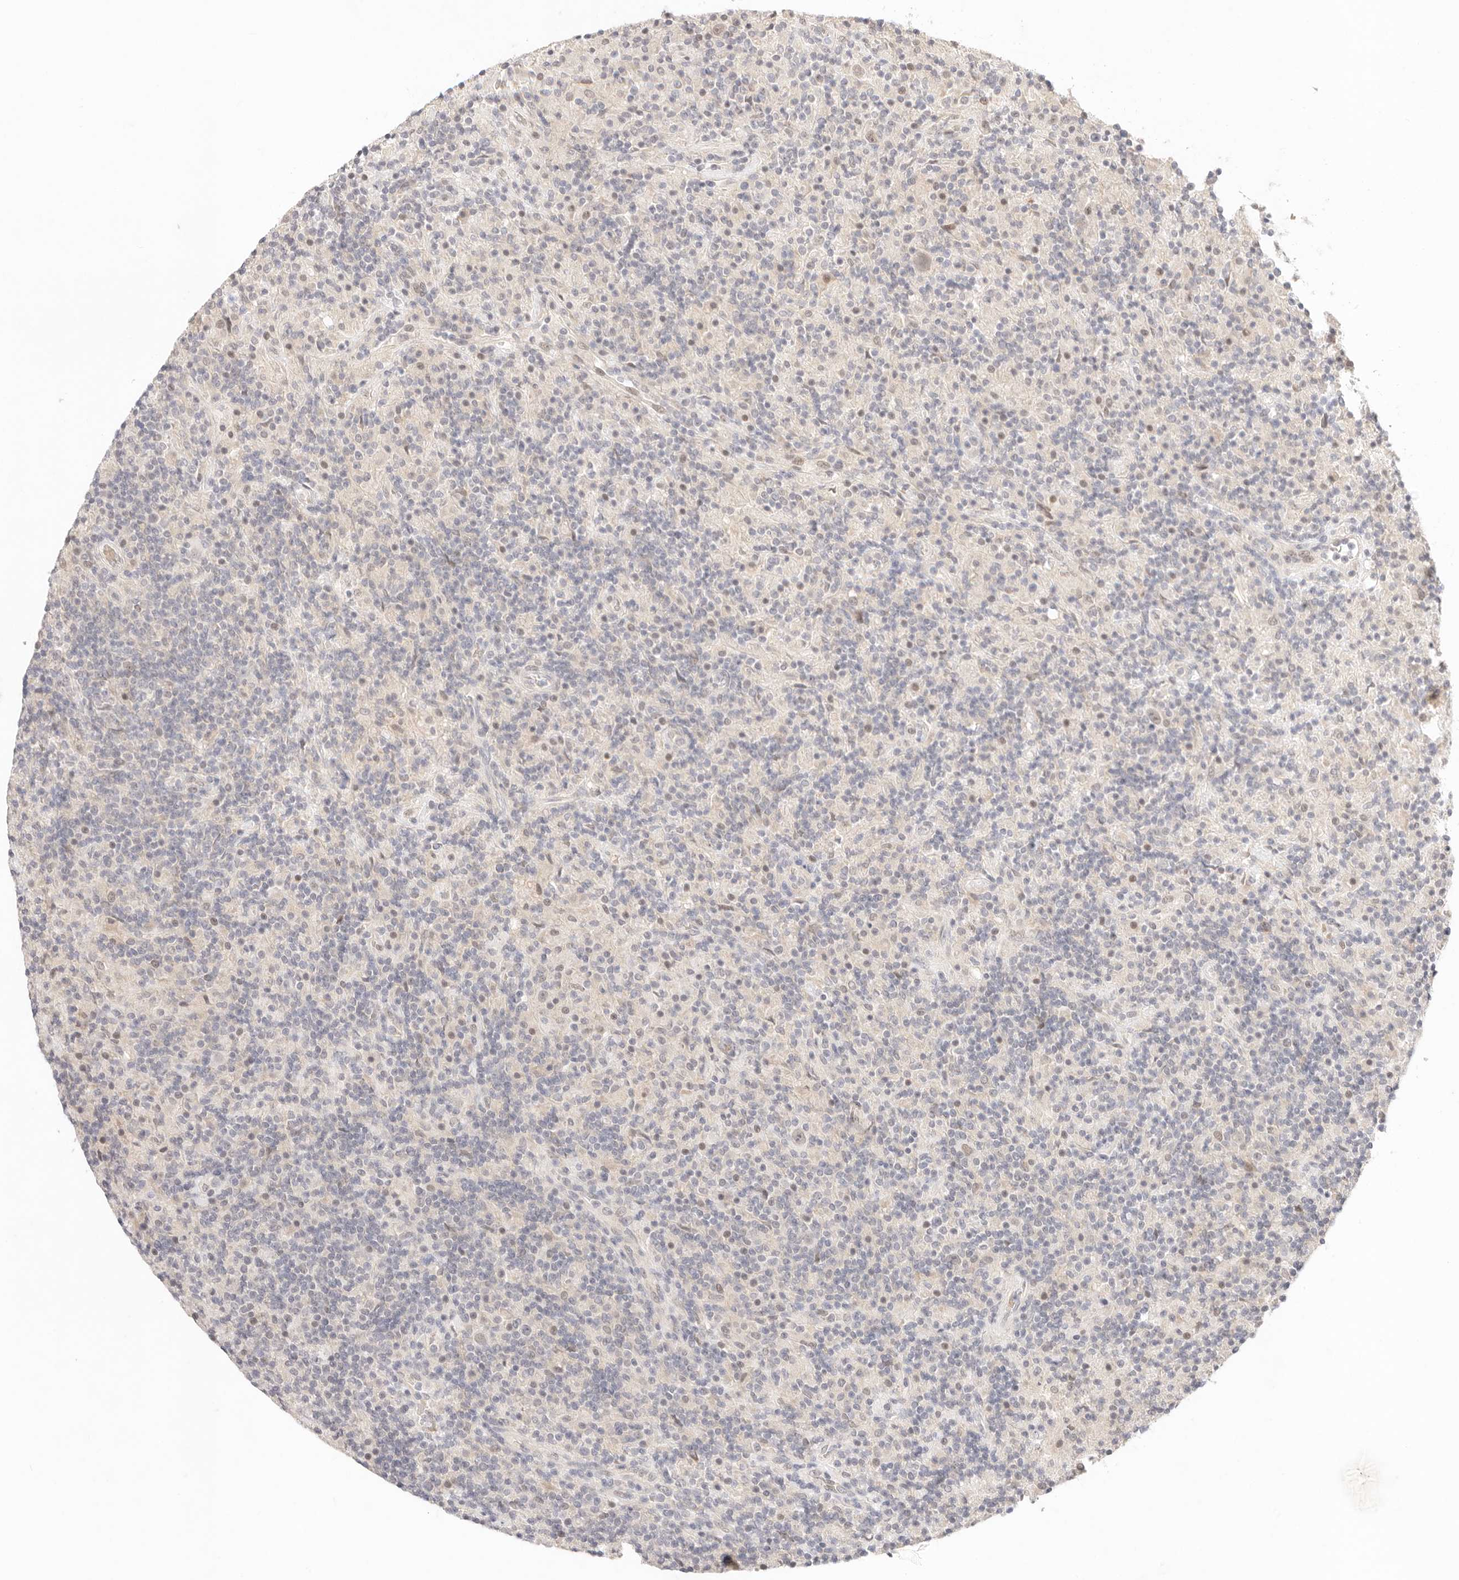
{"staining": {"intensity": "negative", "quantity": "none", "location": "none"}, "tissue": "lymphoma", "cell_type": "Tumor cells", "image_type": "cancer", "snomed": [{"axis": "morphology", "description": "Hodgkin's disease, NOS"}, {"axis": "topography", "description": "Lymph node"}], "caption": "A histopathology image of lymphoma stained for a protein exhibits no brown staining in tumor cells.", "gene": "GPR156", "patient": {"sex": "male", "age": 70}}